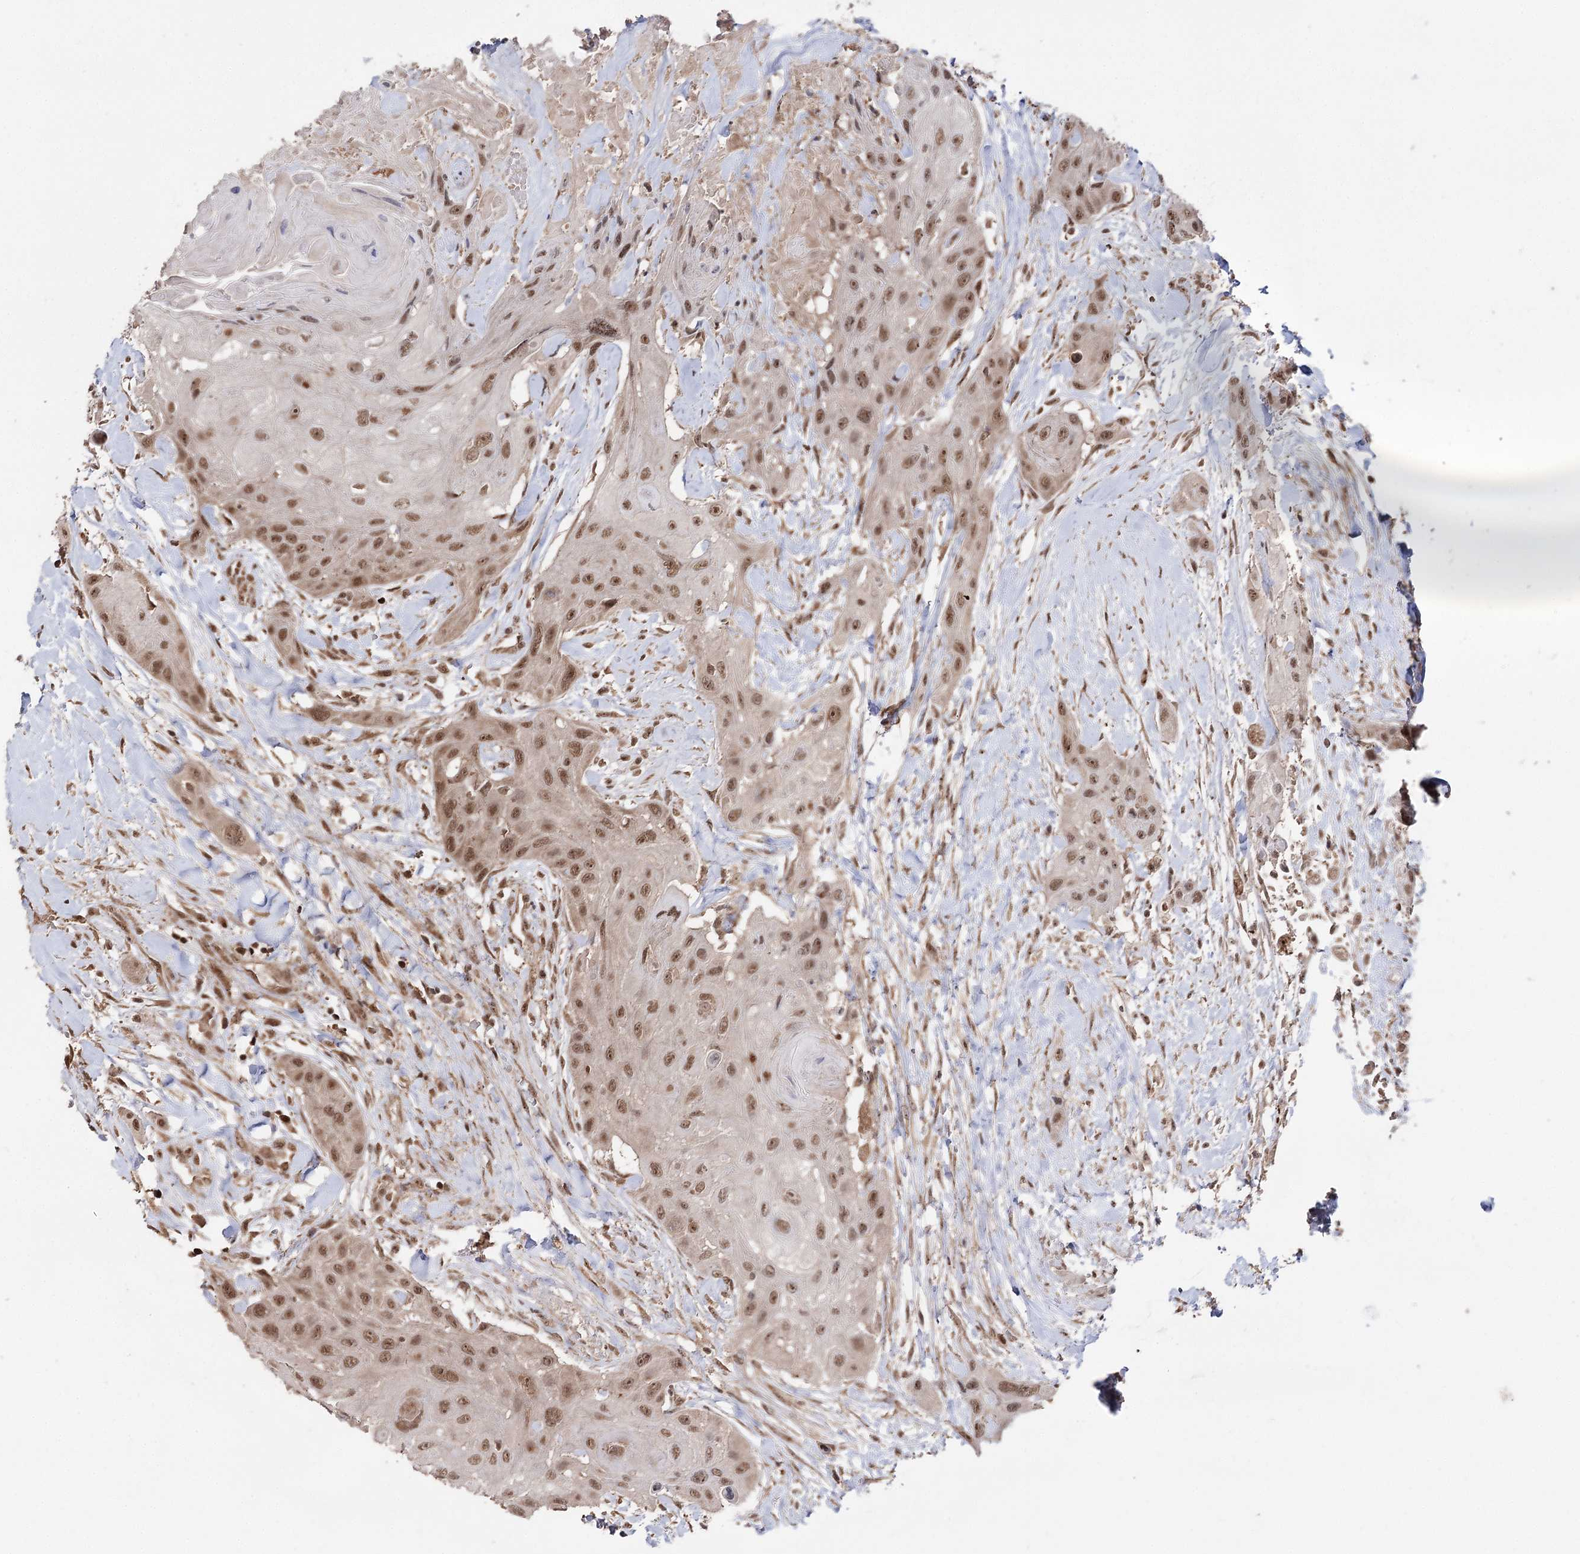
{"staining": {"intensity": "moderate", "quantity": ">75%", "location": "nuclear"}, "tissue": "head and neck cancer", "cell_type": "Tumor cells", "image_type": "cancer", "snomed": [{"axis": "morphology", "description": "Squamous cell carcinoma, NOS"}, {"axis": "topography", "description": "Head-Neck"}], "caption": "IHC micrograph of neoplastic tissue: human head and neck squamous cell carcinoma stained using immunohistochemistry (IHC) displays medium levels of moderate protein expression localized specifically in the nuclear of tumor cells, appearing as a nuclear brown color.", "gene": "FAM53B", "patient": {"sex": "male", "age": 81}}